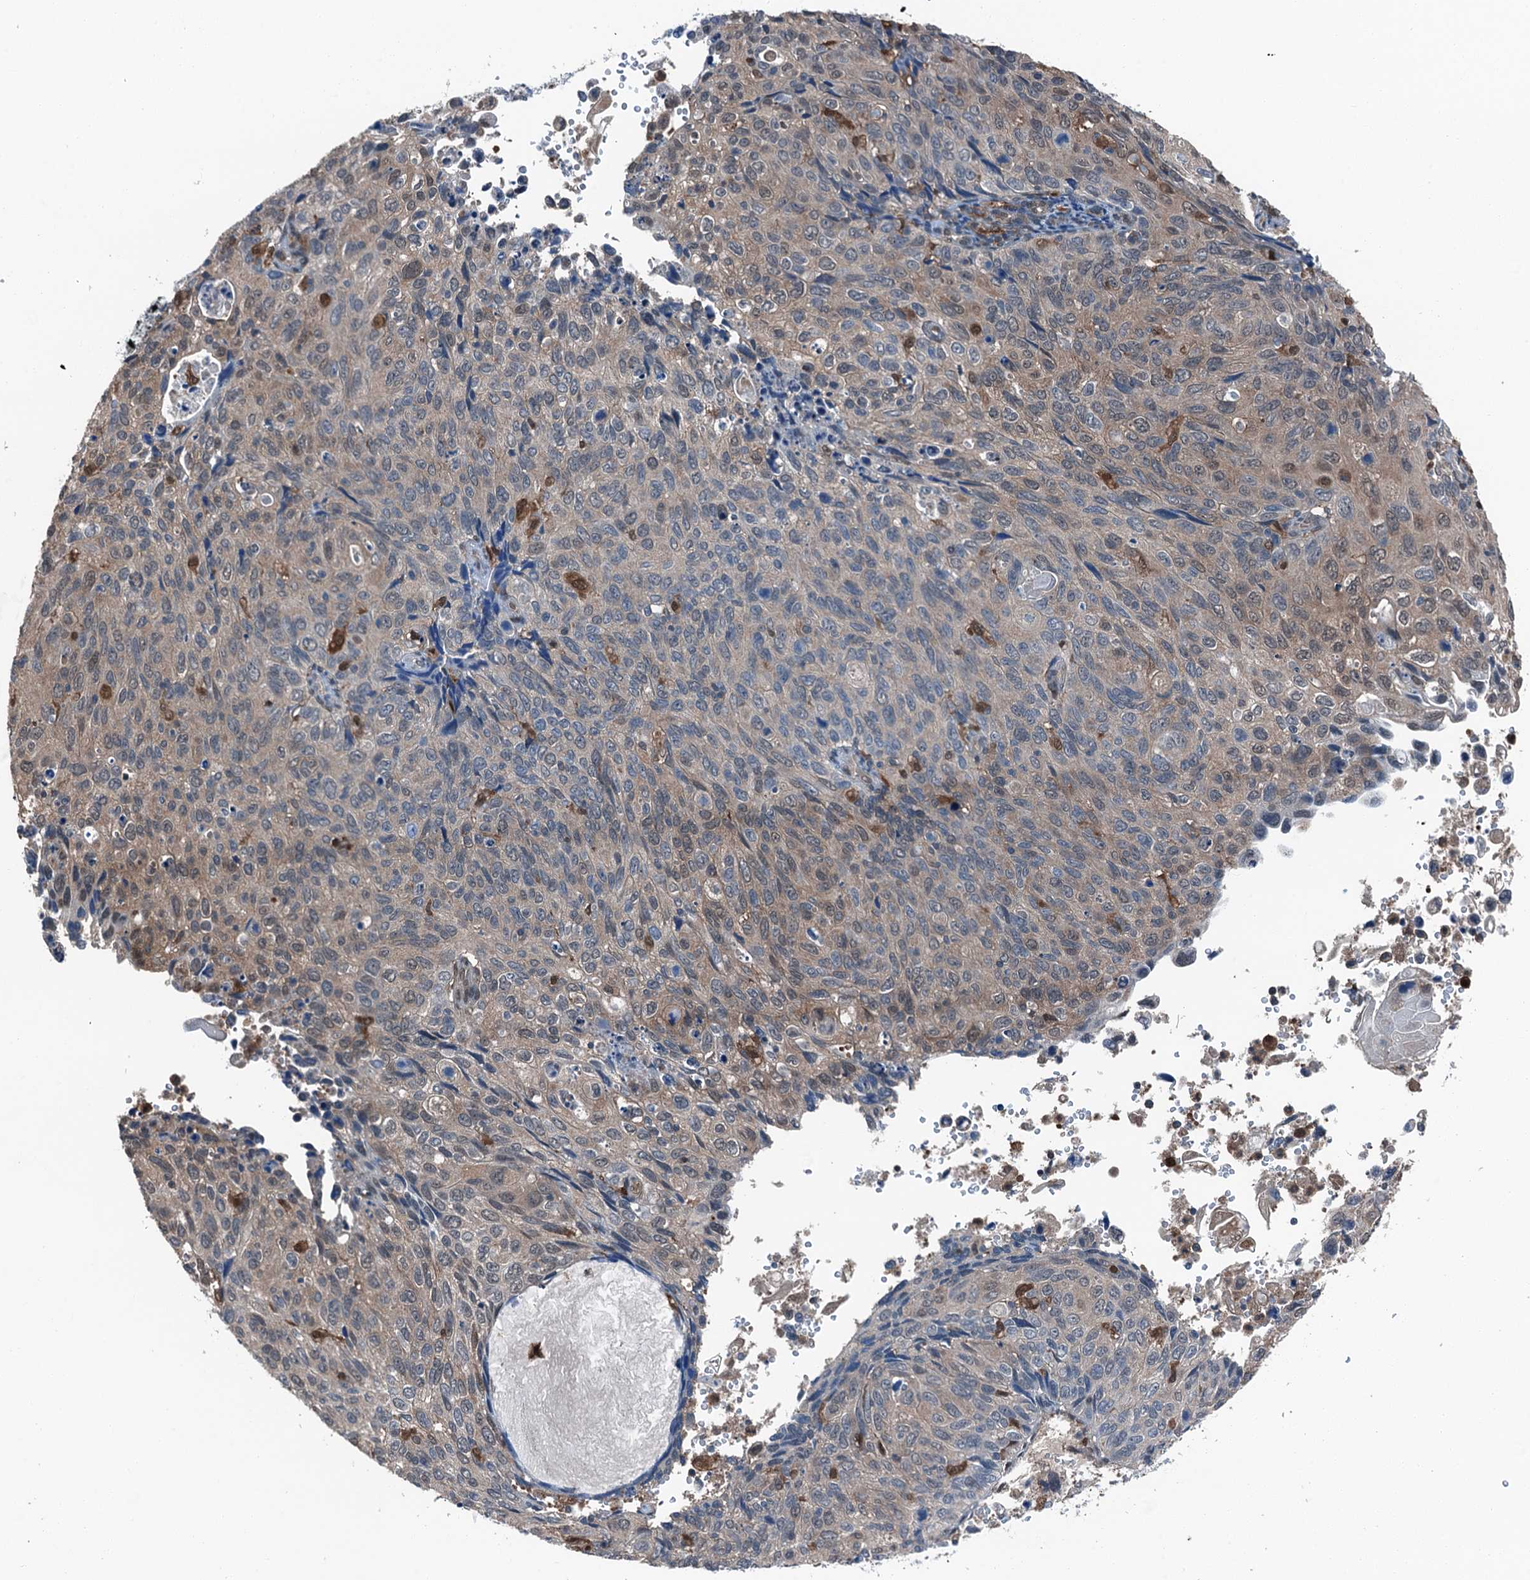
{"staining": {"intensity": "weak", "quantity": "<25%", "location": "cytoplasmic/membranous,nuclear"}, "tissue": "cervical cancer", "cell_type": "Tumor cells", "image_type": "cancer", "snomed": [{"axis": "morphology", "description": "Squamous cell carcinoma, NOS"}, {"axis": "topography", "description": "Cervix"}], "caption": "Cervical cancer (squamous cell carcinoma) was stained to show a protein in brown. There is no significant staining in tumor cells.", "gene": "RNH1", "patient": {"sex": "female", "age": 70}}